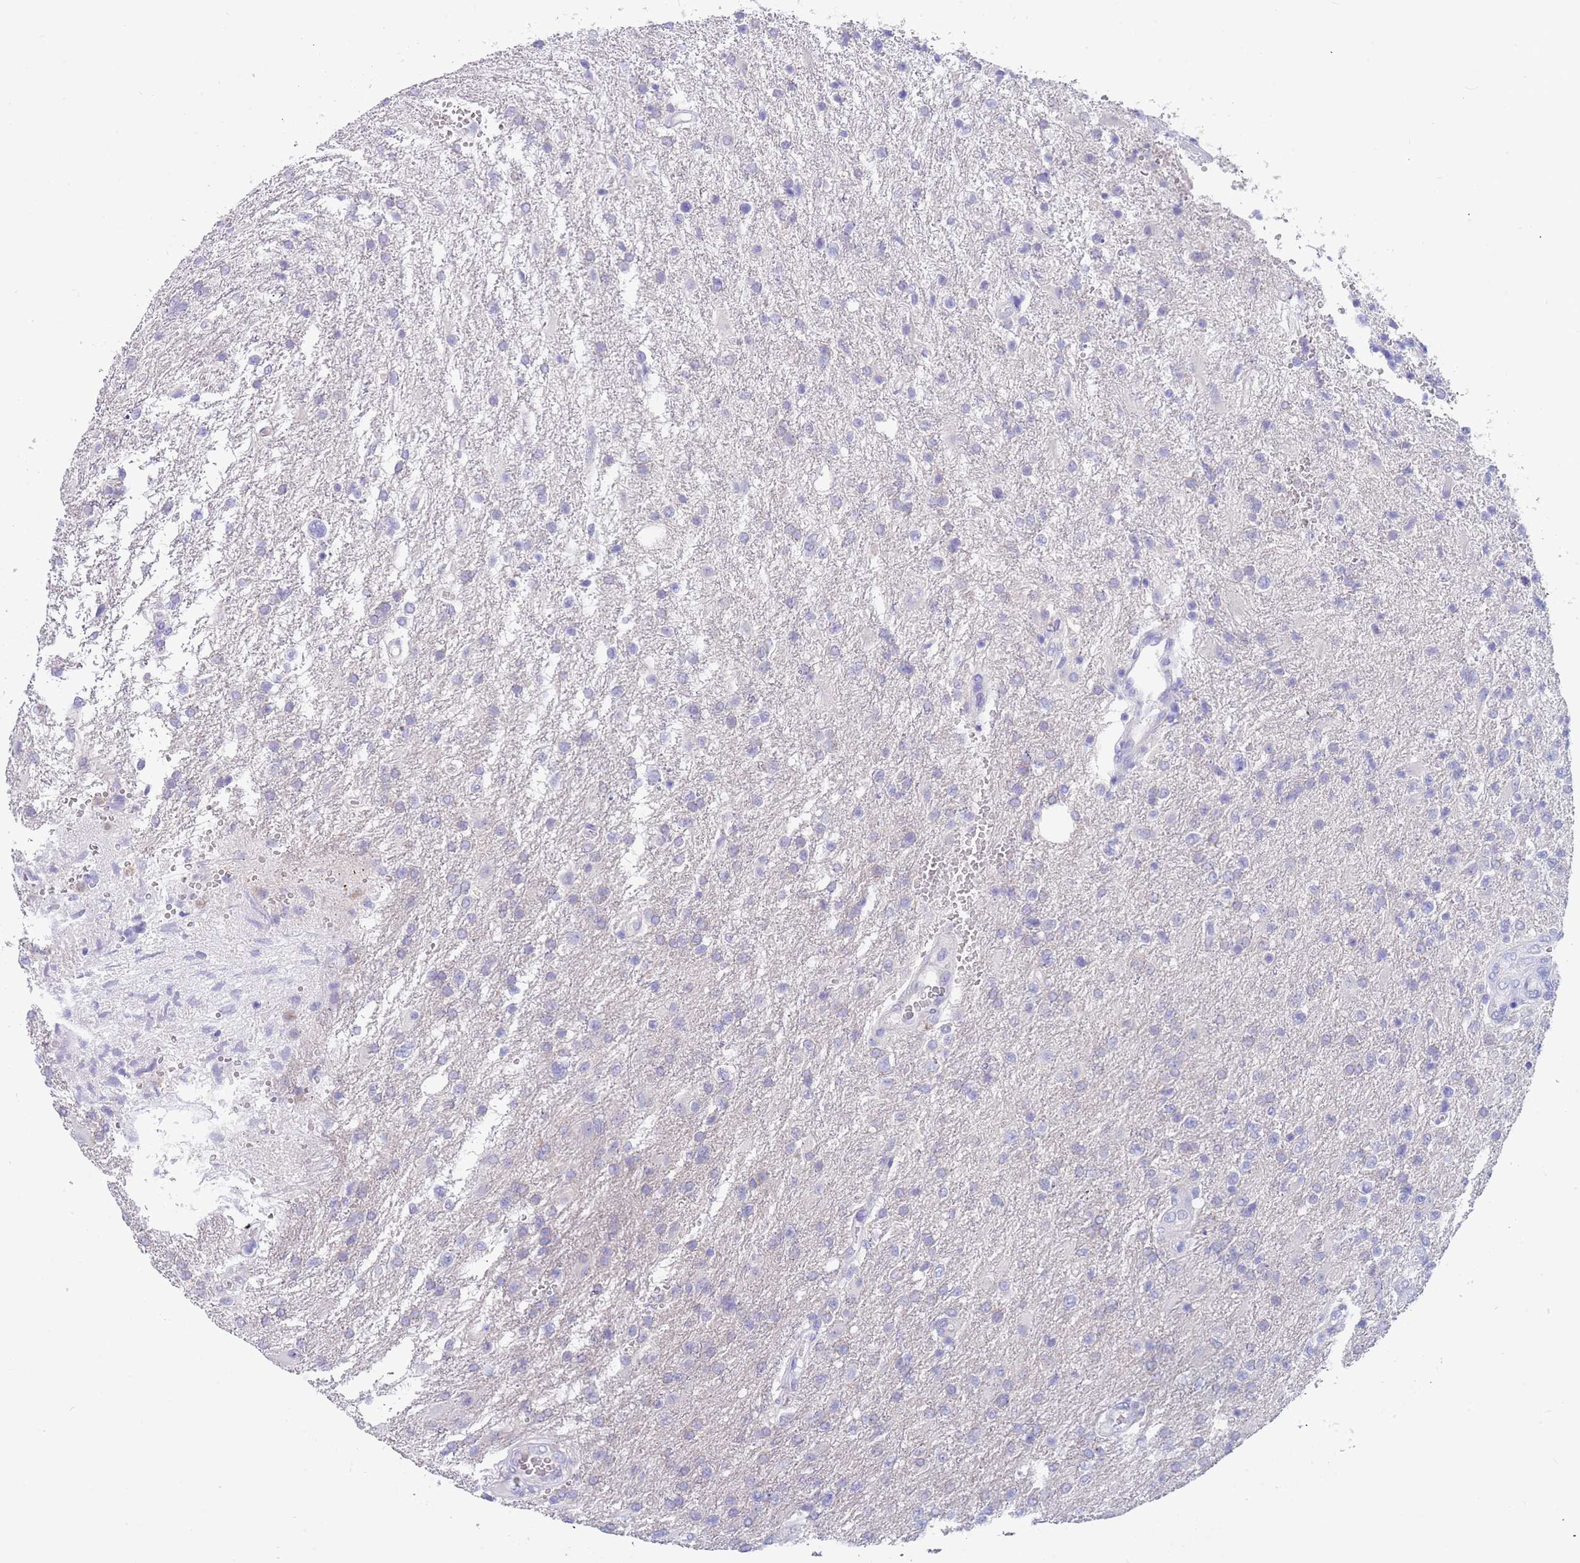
{"staining": {"intensity": "negative", "quantity": "none", "location": "none"}, "tissue": "glioma", "cell_type": "Tumor cells", "image_type": "cancer", "snomed": [{"axis": "morphology", "description": "Glioma, malignant, High grade"}, {"axis": "topography", "description": "Brain"}], "caption": "Protein analysis of glioma demonstrates no significant staining in tumor cells. (Stains: DAB (3,3'-diaminobenzidine) IHC with hematoxylin counter stain, Microscopy: brightfield microscopy at high magnification).", "gene": "TYW1", "patient": {"sex": "male", "age": 56}}